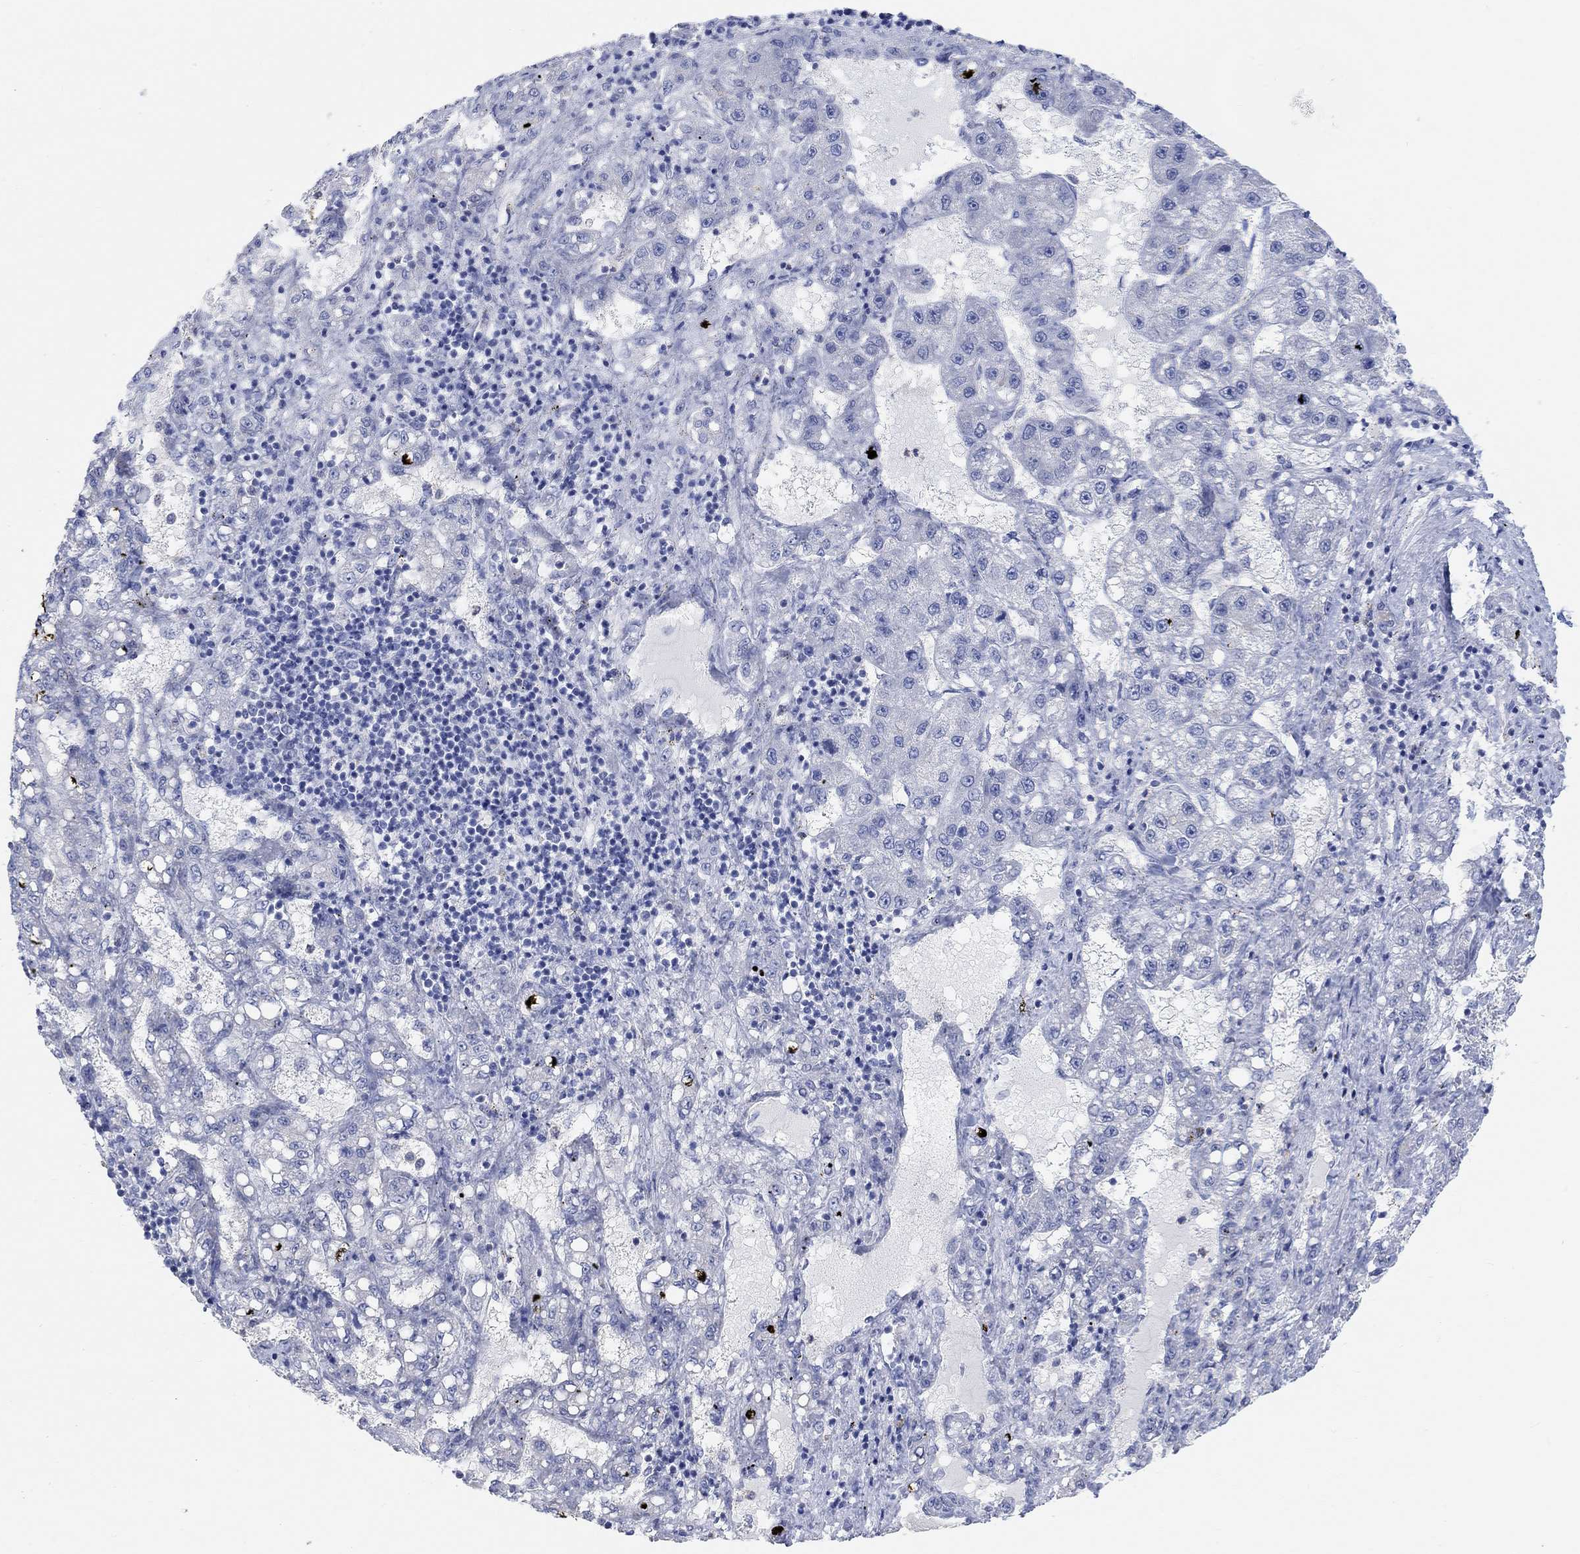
{"staining": {"intensity": "negative", "quantity": "none", "location": "none"}, "tissue": "liver cancer", "cell_type": "Tumor cells", "image_type": "cancer", "snomed": [{"axis": "morphology", "description": "Carcinoma, Hepatocellular, NOS"}, {"axis": "topography", "description": "Liver"}], "caption": "There is no significant expression in tumor cells of liver cancer (hepatocellular carcinoma). The staining was performed using DAB (3,3'-diaminobenzidine) to visualize the protein expression in brown, while the nuclei were stained in blue with hematoxylin (Magnification: 20x).", "gene": "NLRP14", "patient": {"sex": "female", "age": 65}}